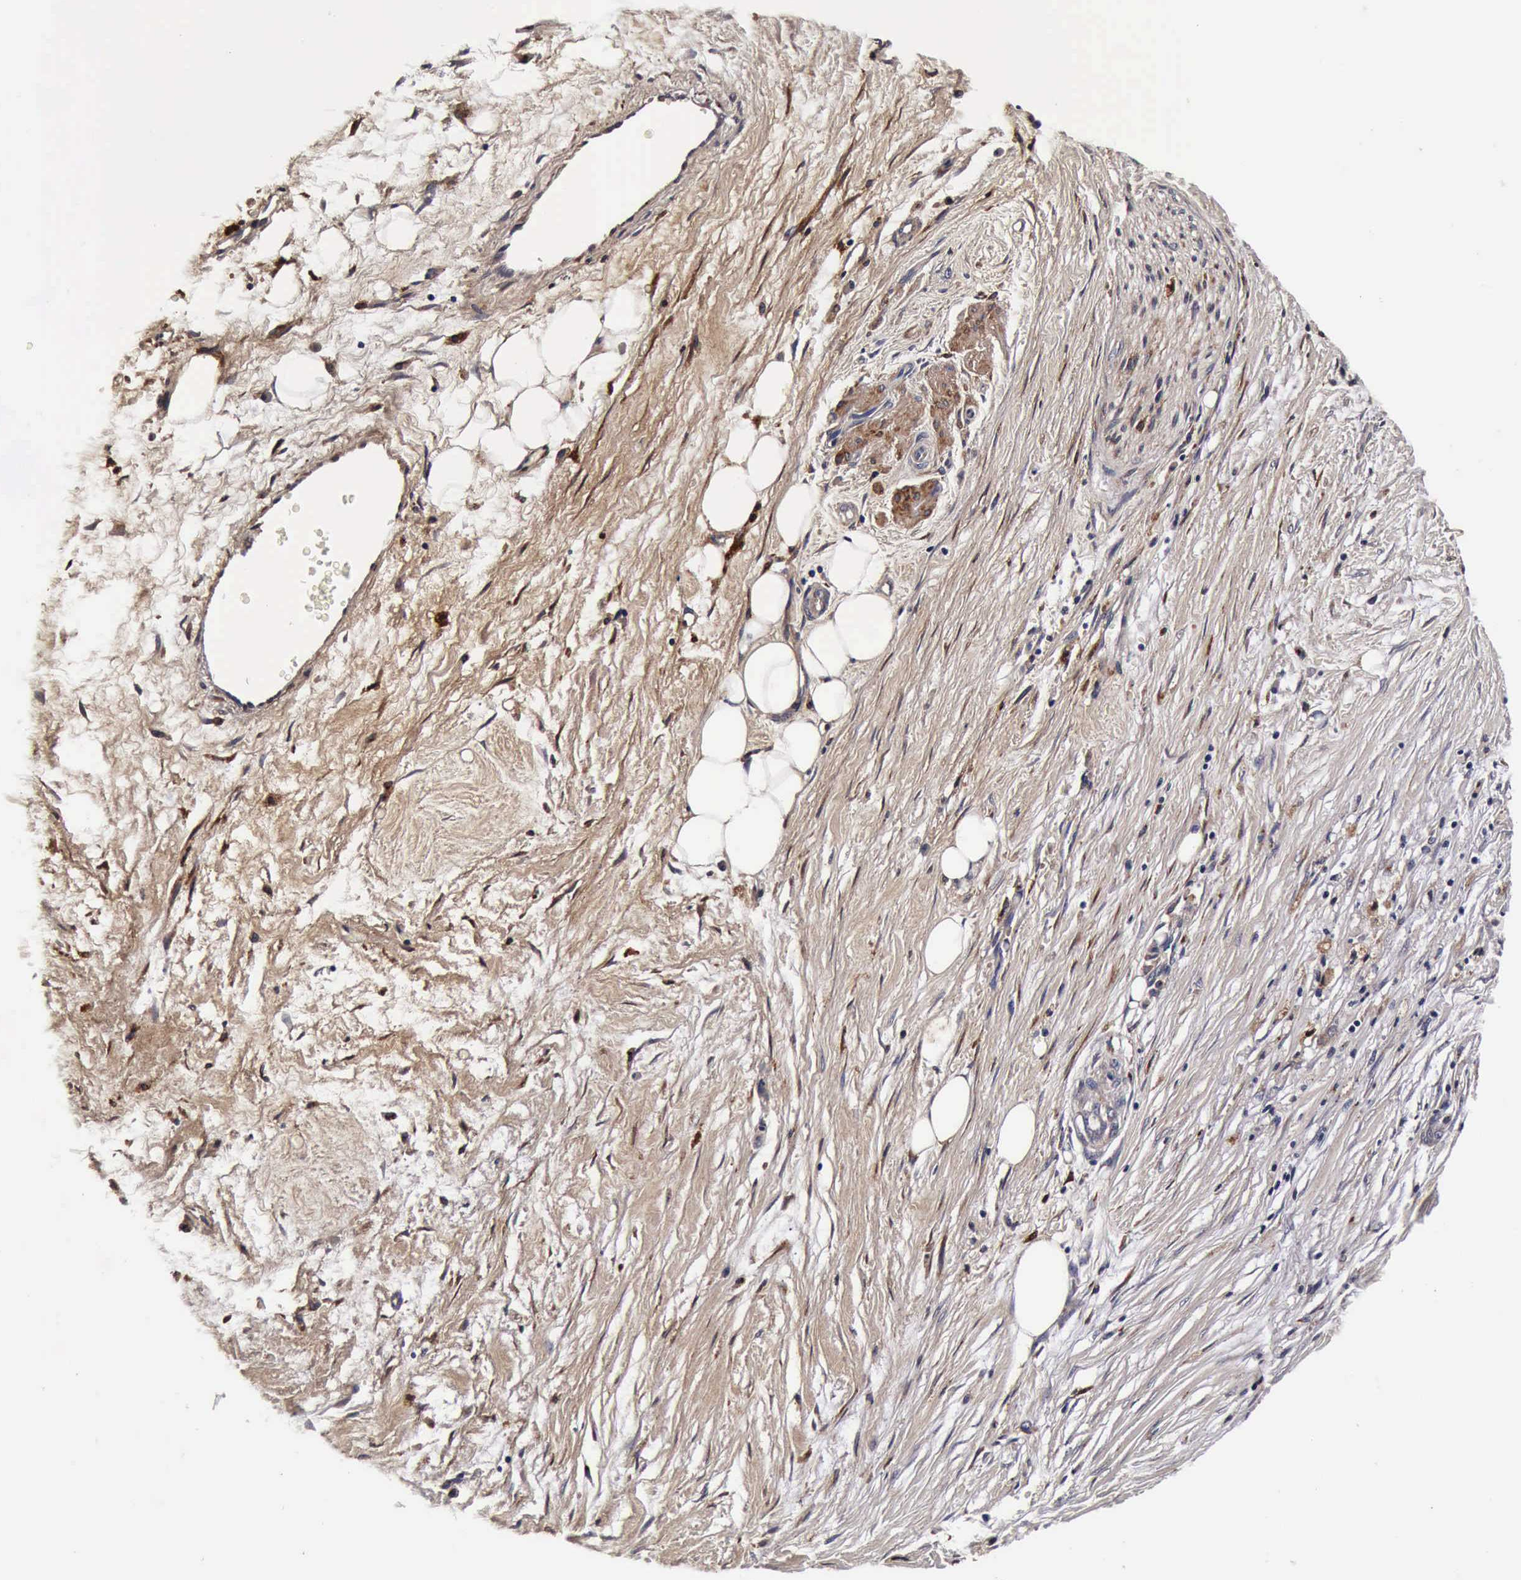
{"staining": {"intensity": "moderate", "quantity": ">75%", "location": "cytoplasmic/membranous"}, "tissue": "pancreatic cancer", "cell_type": "Tumor cells", "image_type": "cancer", "snomed": [{"axis": "morphology", "description": "Adenocarcinoma, NOS"}, {"axis": "topography", "description": "Pancreas"}], "caption": "DAB (3,3'-diaminobenzidine) immunohistochemical staining of human pancreatic cancer (adenocarcinoma) reveals moderate cytoplasmic/membranous protein expression in about >75% of tumor cells.", "gene": "CST3", "patient": {"sex": "male", "age": 79}}